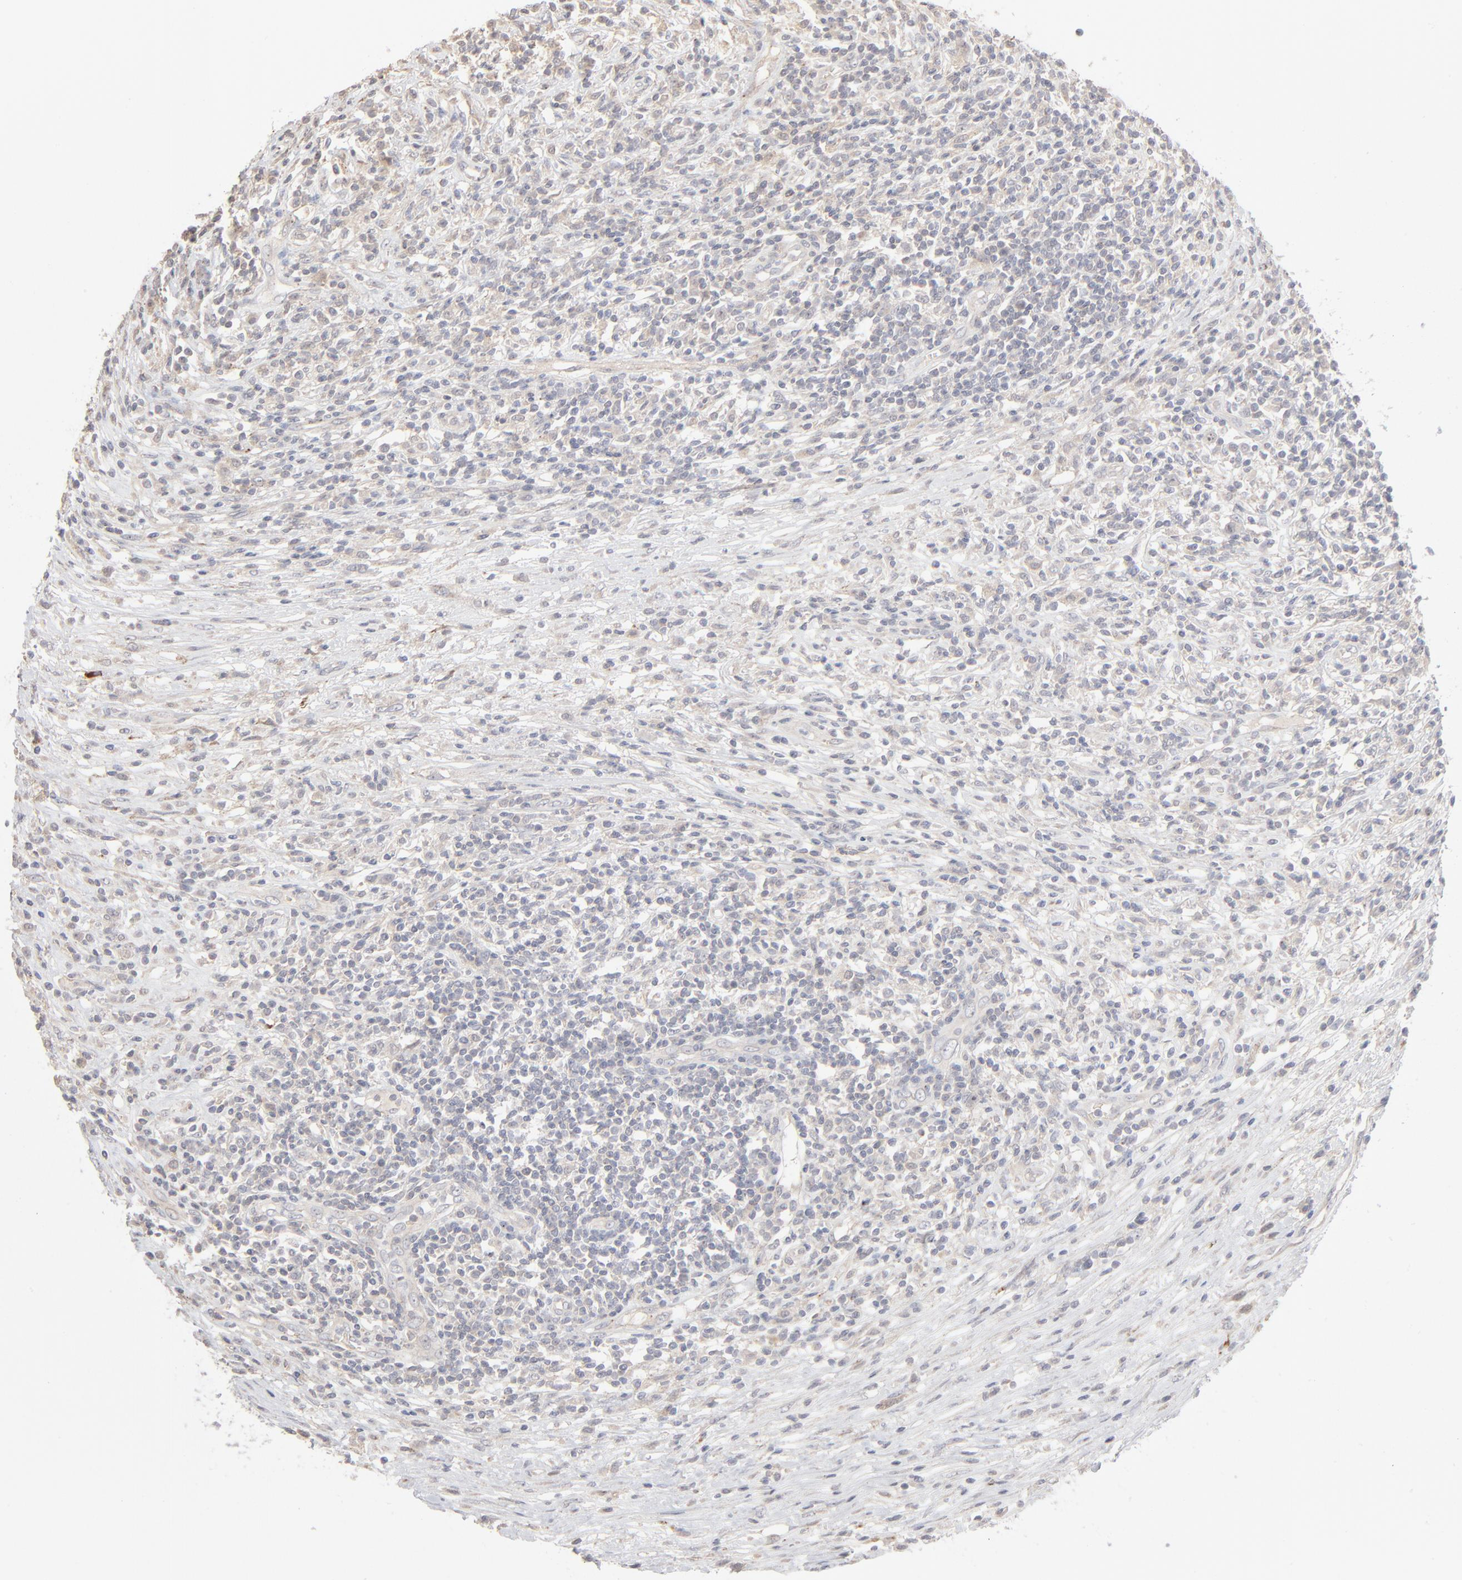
{"staining": {"intensity": "negative", "quantity": "none", "location": "none"}, "tissue": "lymphoma", "cell_type": "Tumor cells", "image_type": "cancer", "snomed": [{"axis": "morphology", "description": "Malignant lymphoma, non-Hodgkin's type, High grade"}, {"axis": "topography", "description": "Lymph node"}], "caption": "This is an IHC micrograph of lymphoma. There is no expression in tumor cells.", "gene": "POMT2", "patient": {"sex": "female", "age": 84}}